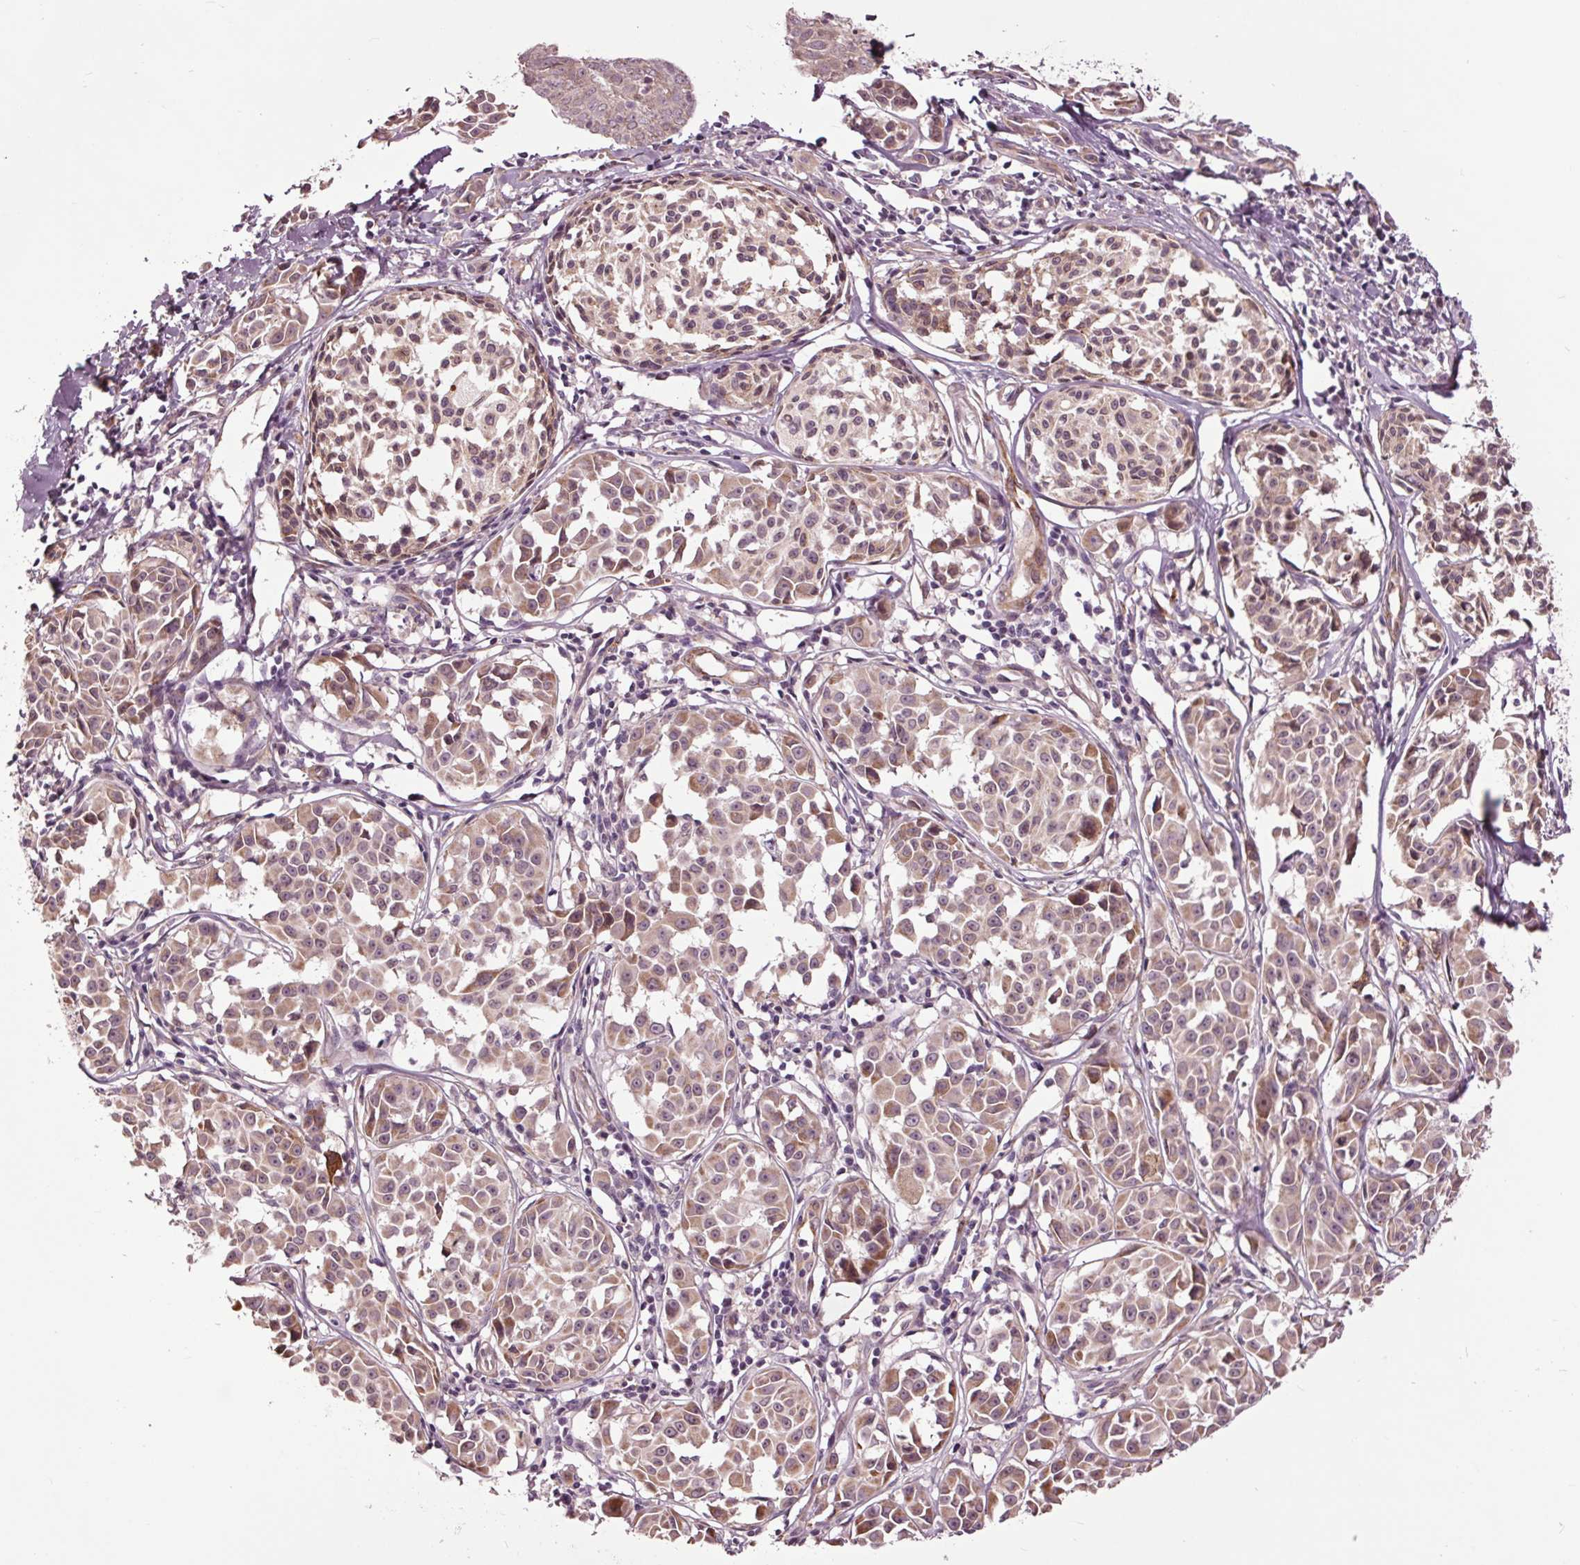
{"staining": {"intensity": "weak", "quantity": ">75%", "location": "cytoplasmic/membranous"}, "tissue": "melanoma", "cell_type": "Tumor cells", "image_type": "cancer", "snomed": [{"axis": "morphology", "description": "Malignant melanoma, NOS"}, {"axis": "topography", "description": "Skin"}], "caption": "Immunohistochemistry (IHC) image of neoplastic tissue: human malignant melanoma stained using immunohistochemistry (IHC) reveals low levels of weak protein expression localized specifically in the cytoplasmic/membranous of tumor cells, appearing as a cytoplasmic/membranous brown color.", "gene": "HAUS5", "patient": {"sex": "male", "age": 51}}